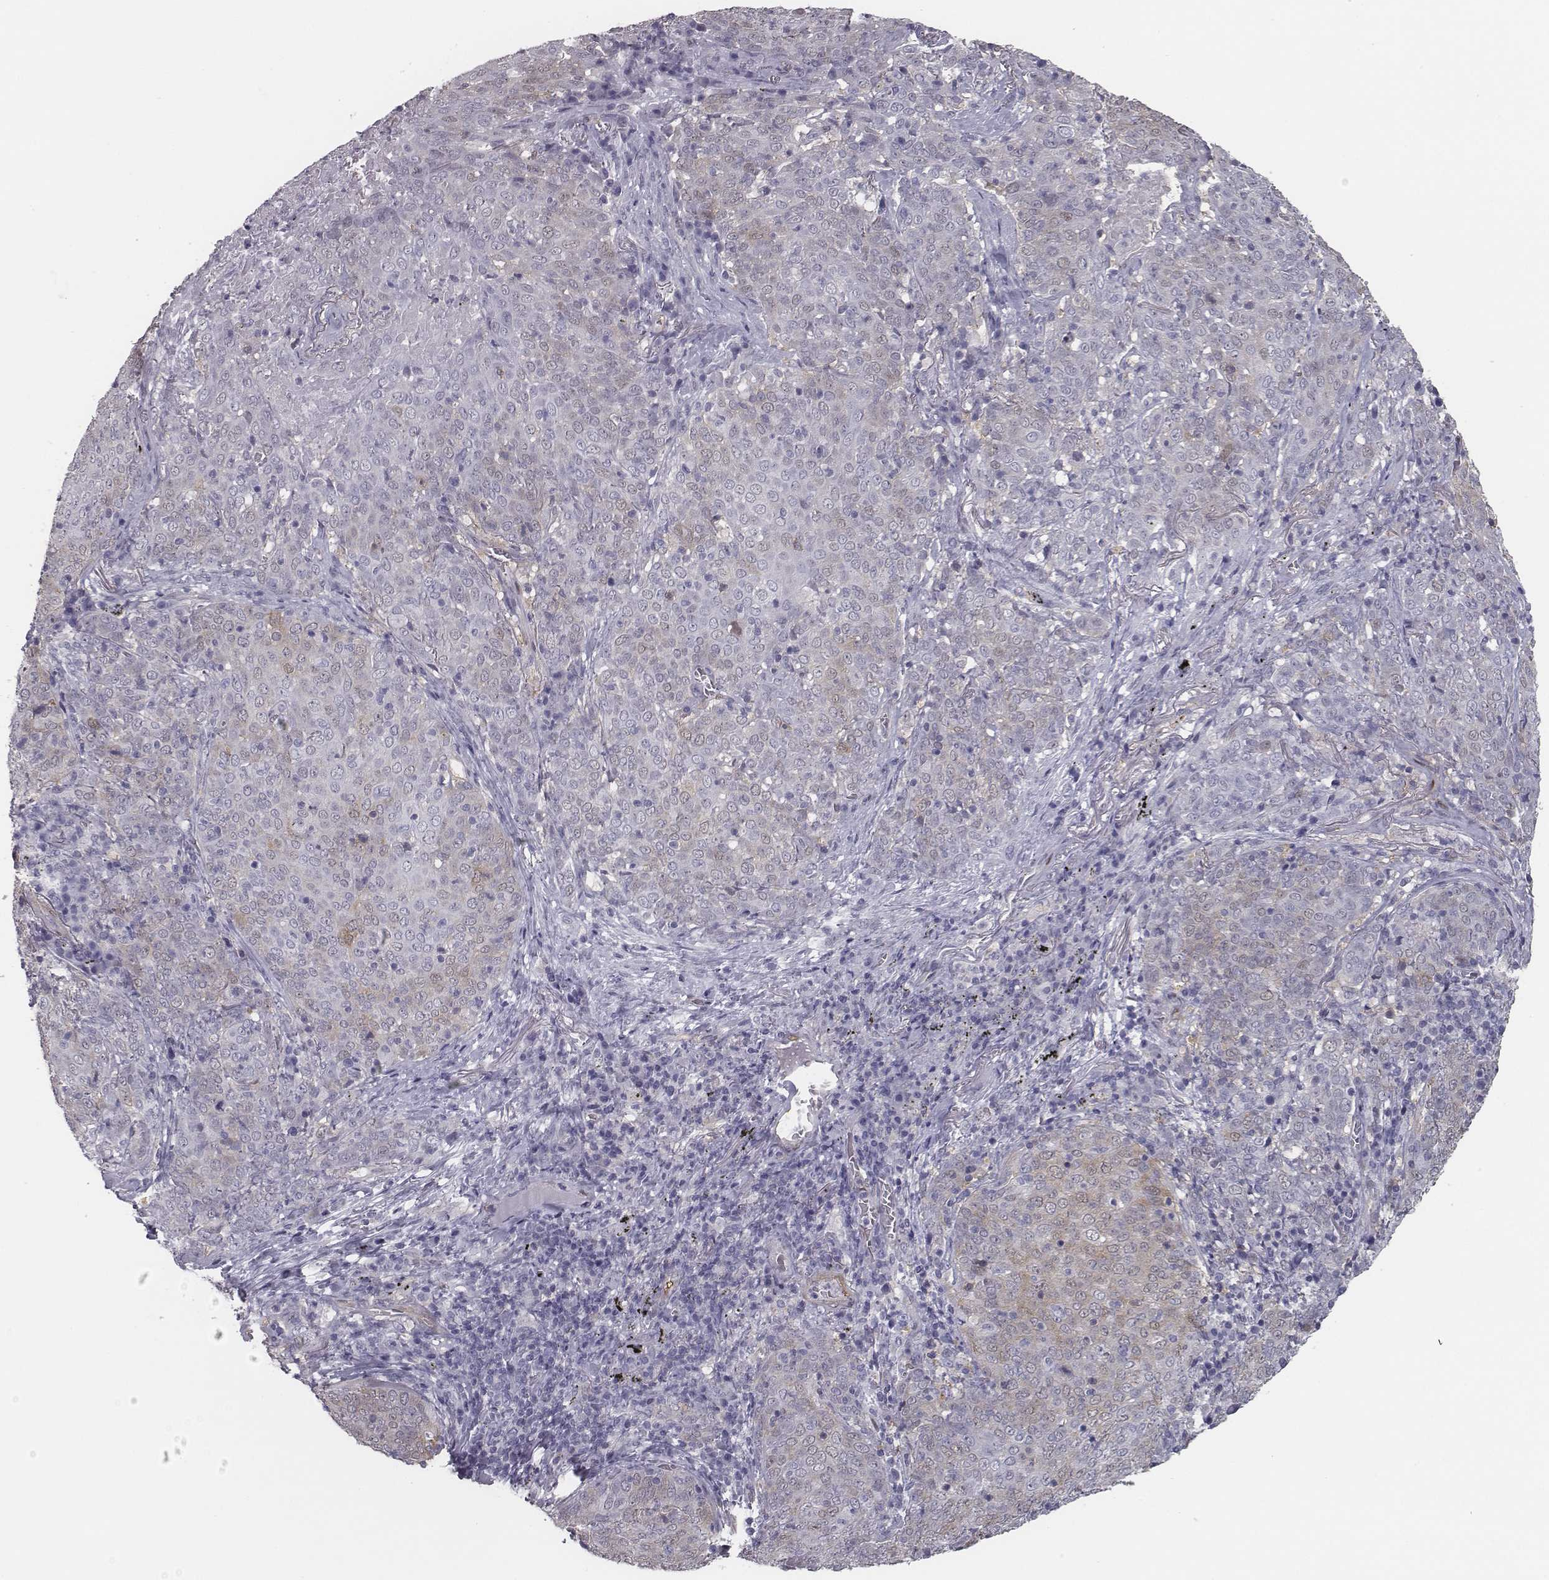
{"staining": {"intensity": "negative", "quantity": "none", "location": "none"}, "tissue": "lung cancer", "cell_type": "Tumor cells", "image_type": "cancer", "snomed": [{"axis": "morphology", "description": "Squamous cell carcinoma, NOS"}, {"axis": "topography", "description": "Lung"}], "caption": "Photomicrograph shows no significant protein positivity in tumor cells of lung cancer (squamous cell carcinoma).", "gene": "ISYNA1", "patient": {"sex": "male", "age": 82}}